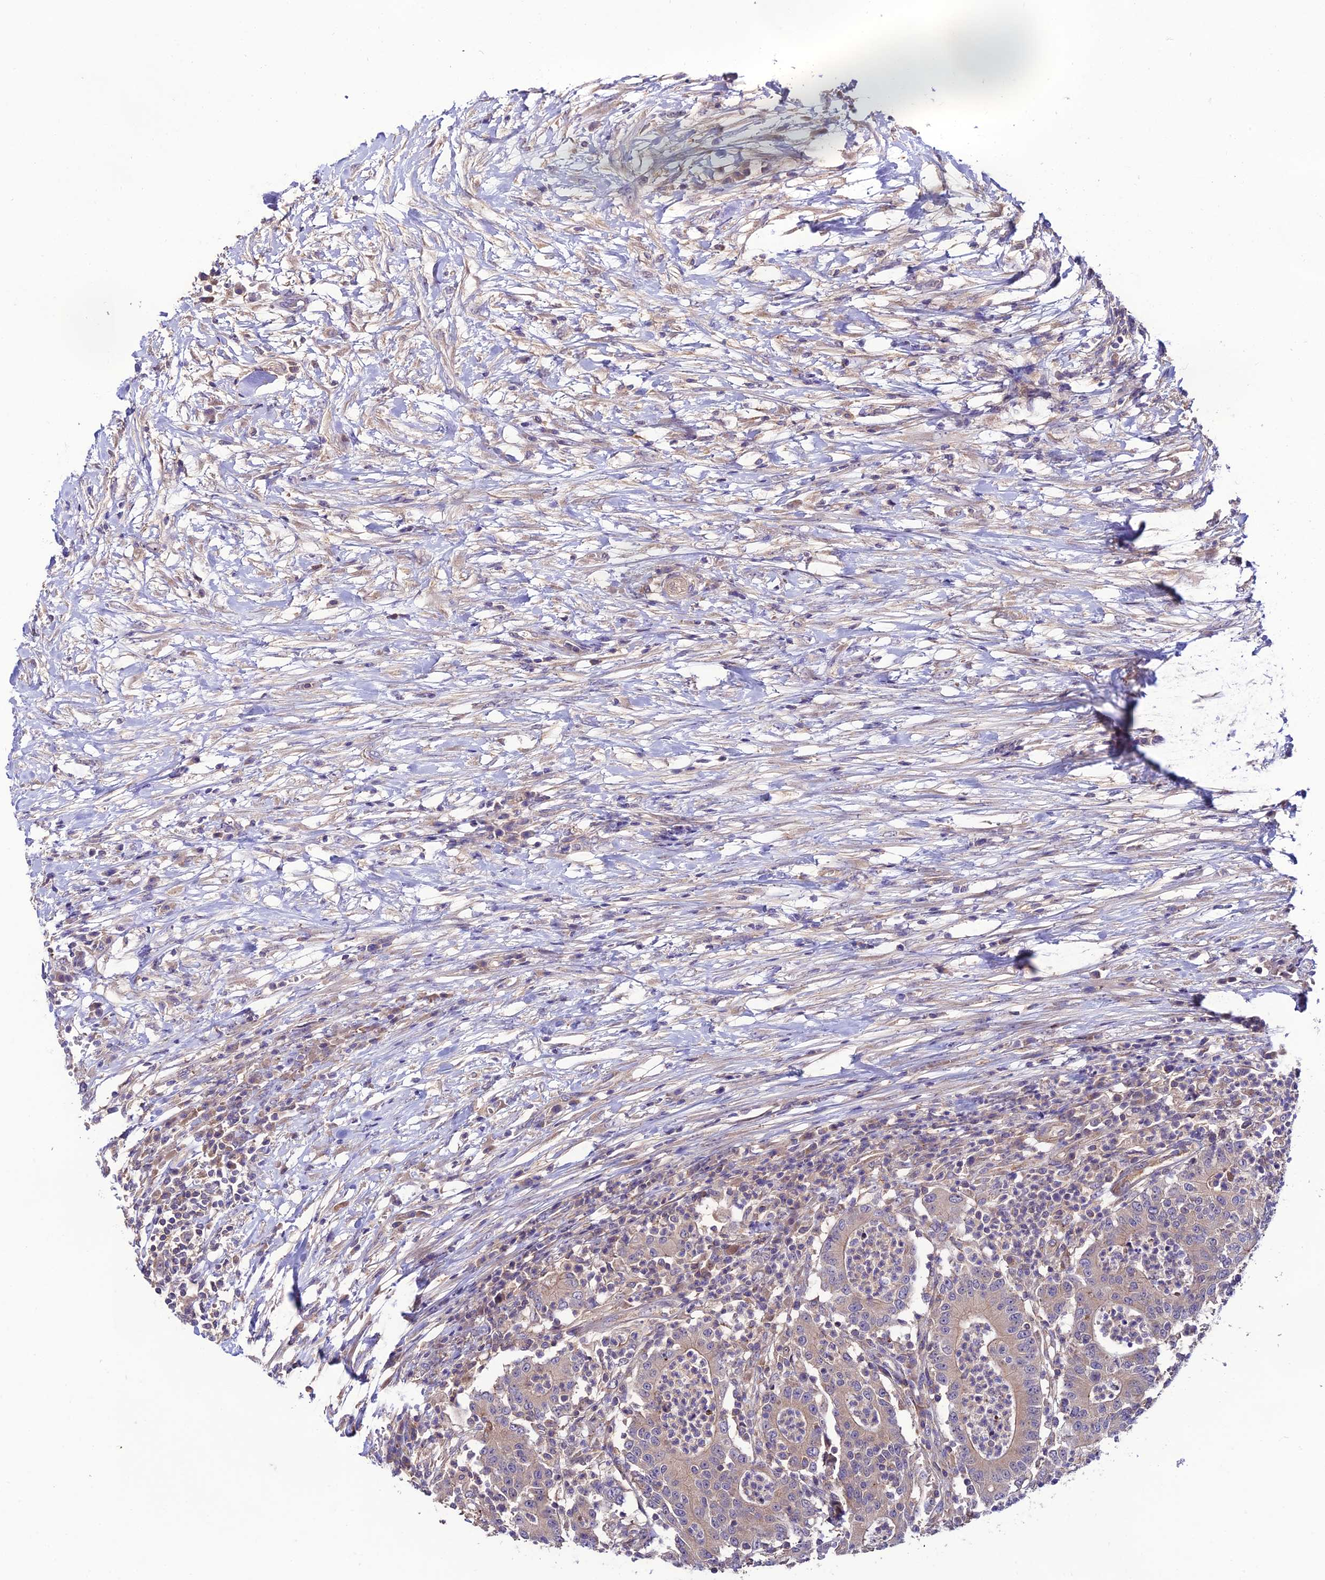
{"staining": {"intensity": "weak", "quantity": "25%-75%", "location": "cytoplasmic/membranous"}, "tissue": "colorectal cancer", "cell_type": "Tumor cells", "image_type": "cancer", "snomed": [{"axis": "morphology", "description": "Adenocarcinoma, NOS"}, {"axis": "topography", "description": "Colon"}], "caption": "Weak cytoplasmic/membranous positivity for a protein is appreciated in approximately 25%-75% of tumor cells of colorectal adenocarcinoma using immunohistochemistry (IHC).", "gene": "BRME1", "patient": {"sex": "male", "age": 83}}